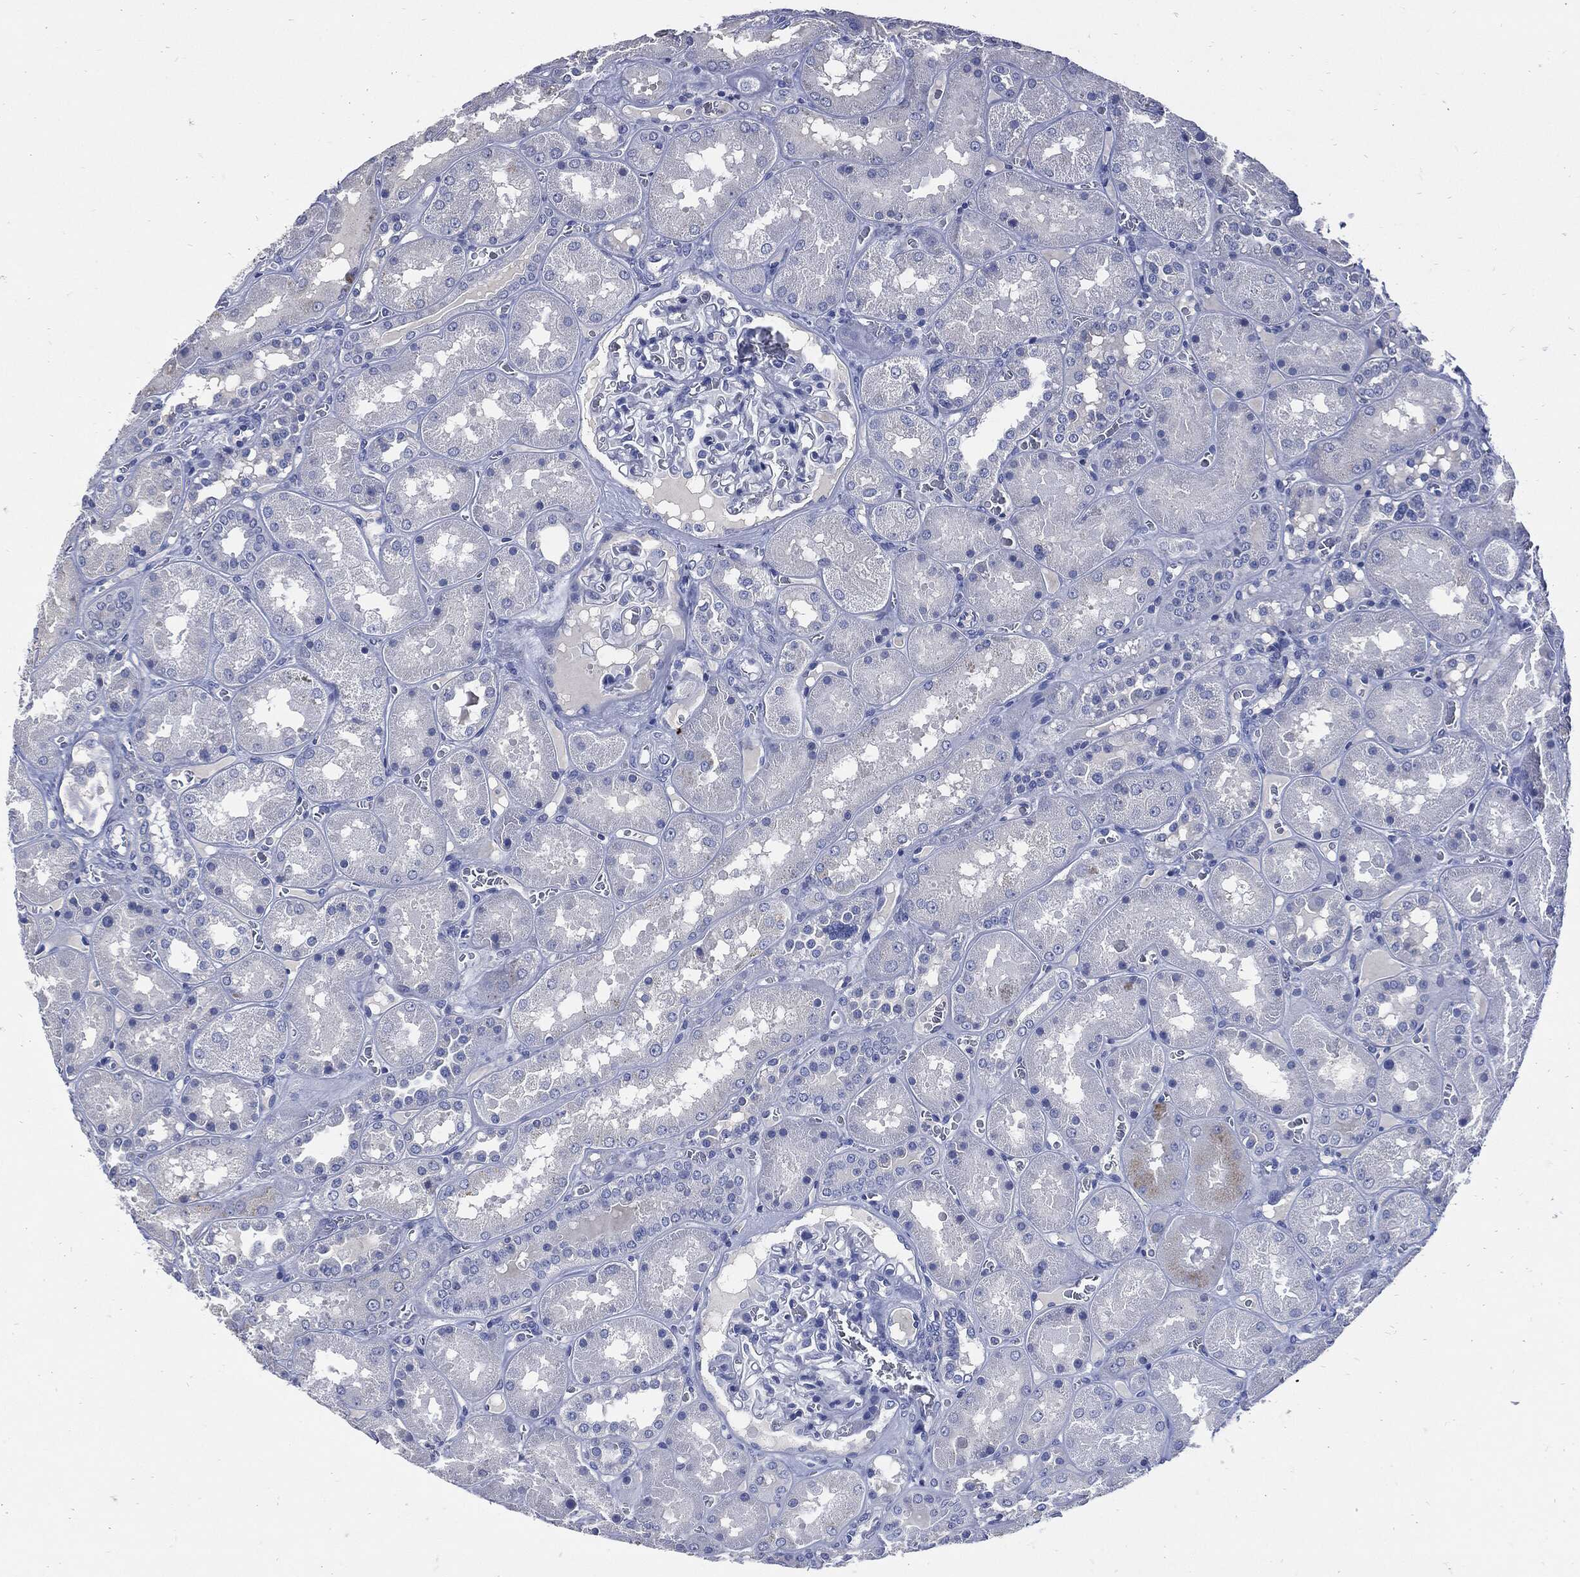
{"staining": {"intensity": "negative", "quantity": "none", "location": "none"}, "tissue": "kidney", "cell_type": "Cells in glomeruli", "image_type": "normal", "snomed": [{"axis": "morphology", "description": "Normal tissue, NOS"}, {"axis": "topography", "description": "Kidney"}], "caption": "A histopathology image of kidney stained for a protein reveals no brown staining in cells in glomeruli.", "gene": "CPE", "patient": {"sex": "male", "age": 73}}